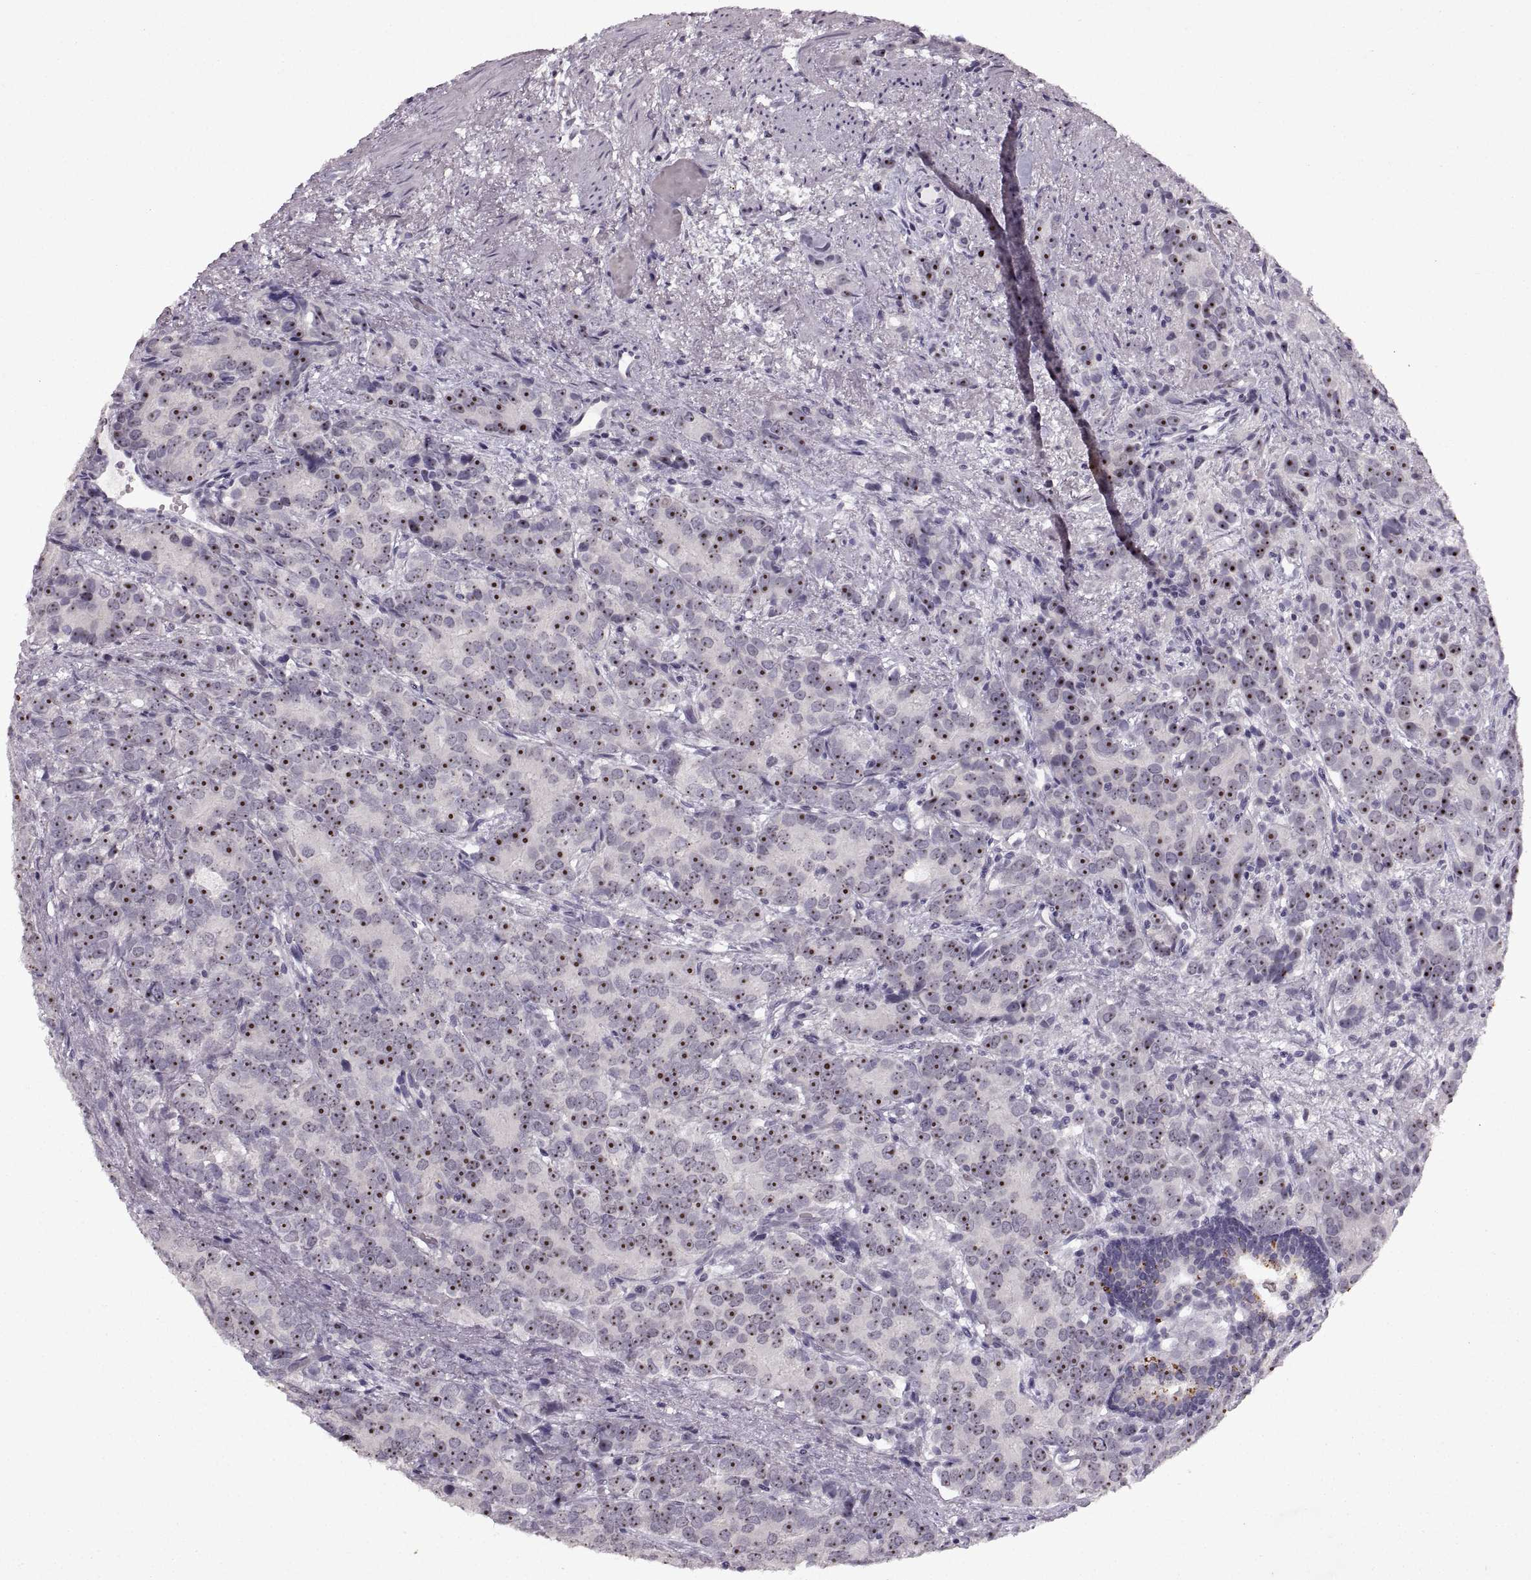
{"staining": {"intensity": "strong", "quantity": ">75%", "location": "nuclear"}, "tissue": "prostate cancer", "cell_type": "Tumor cells", "image_type": "cancer", "snomed": [{"axis": "morphology", "description": "Adenocarcinoma, High grade"}, {"axis": "topography", "description": "Prostate"}], "caption": "This is an image of immunohistochemistry (IHC) staining of prostate cancer, which shows strong staining in the nuclear of tumor cells.", "gene": "SINHCAF", "patient": {"sex": "male", "age": 90}}